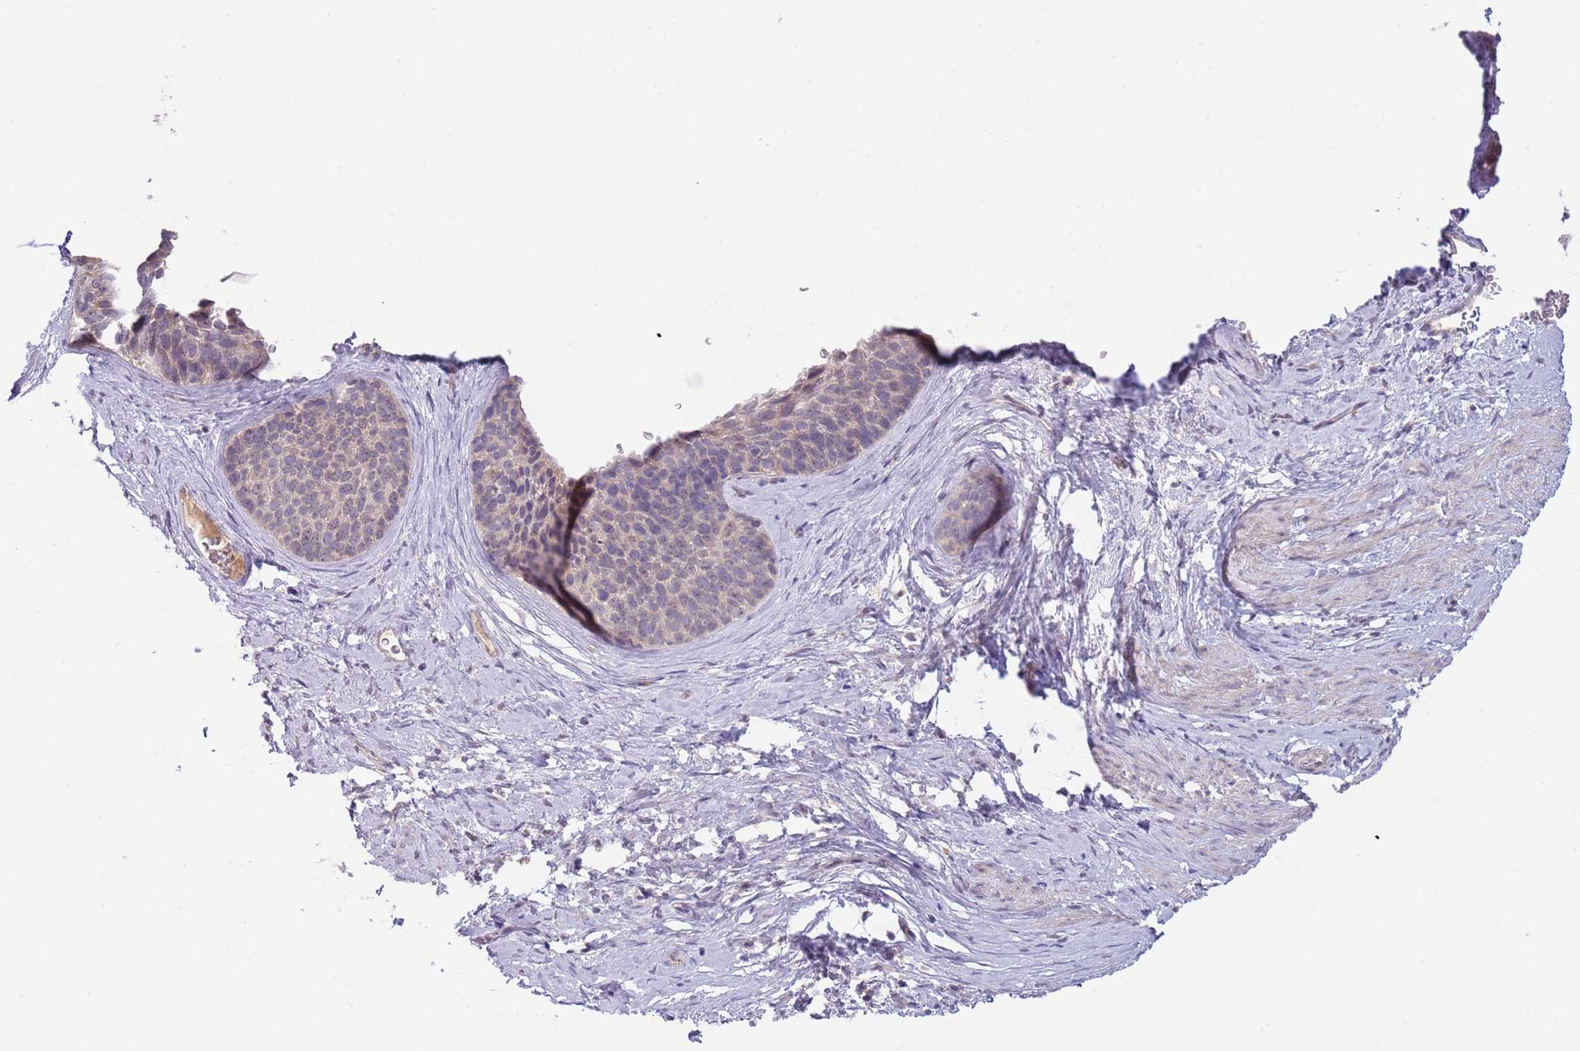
{"staining": {"intensity": "weak", "quantity": "<25%", "location": "cytoplasmic/membranous"}, "tissue": "cervical cancer", "cell_type": "Tumor cells", "image_type": "cancer", "snomed": [{"axis": "morphology", "description": "Squamous cell carcinoma, NOS"}, {"axis": "topography", "description": "Cervix"}], "caption": "This is an IHC photomicrograph of cervical squamous cell carcinoma. There is no positivity in tumor cells.", "gene": "AP1S2", "patient": {"sex": "female", "age": 80}}